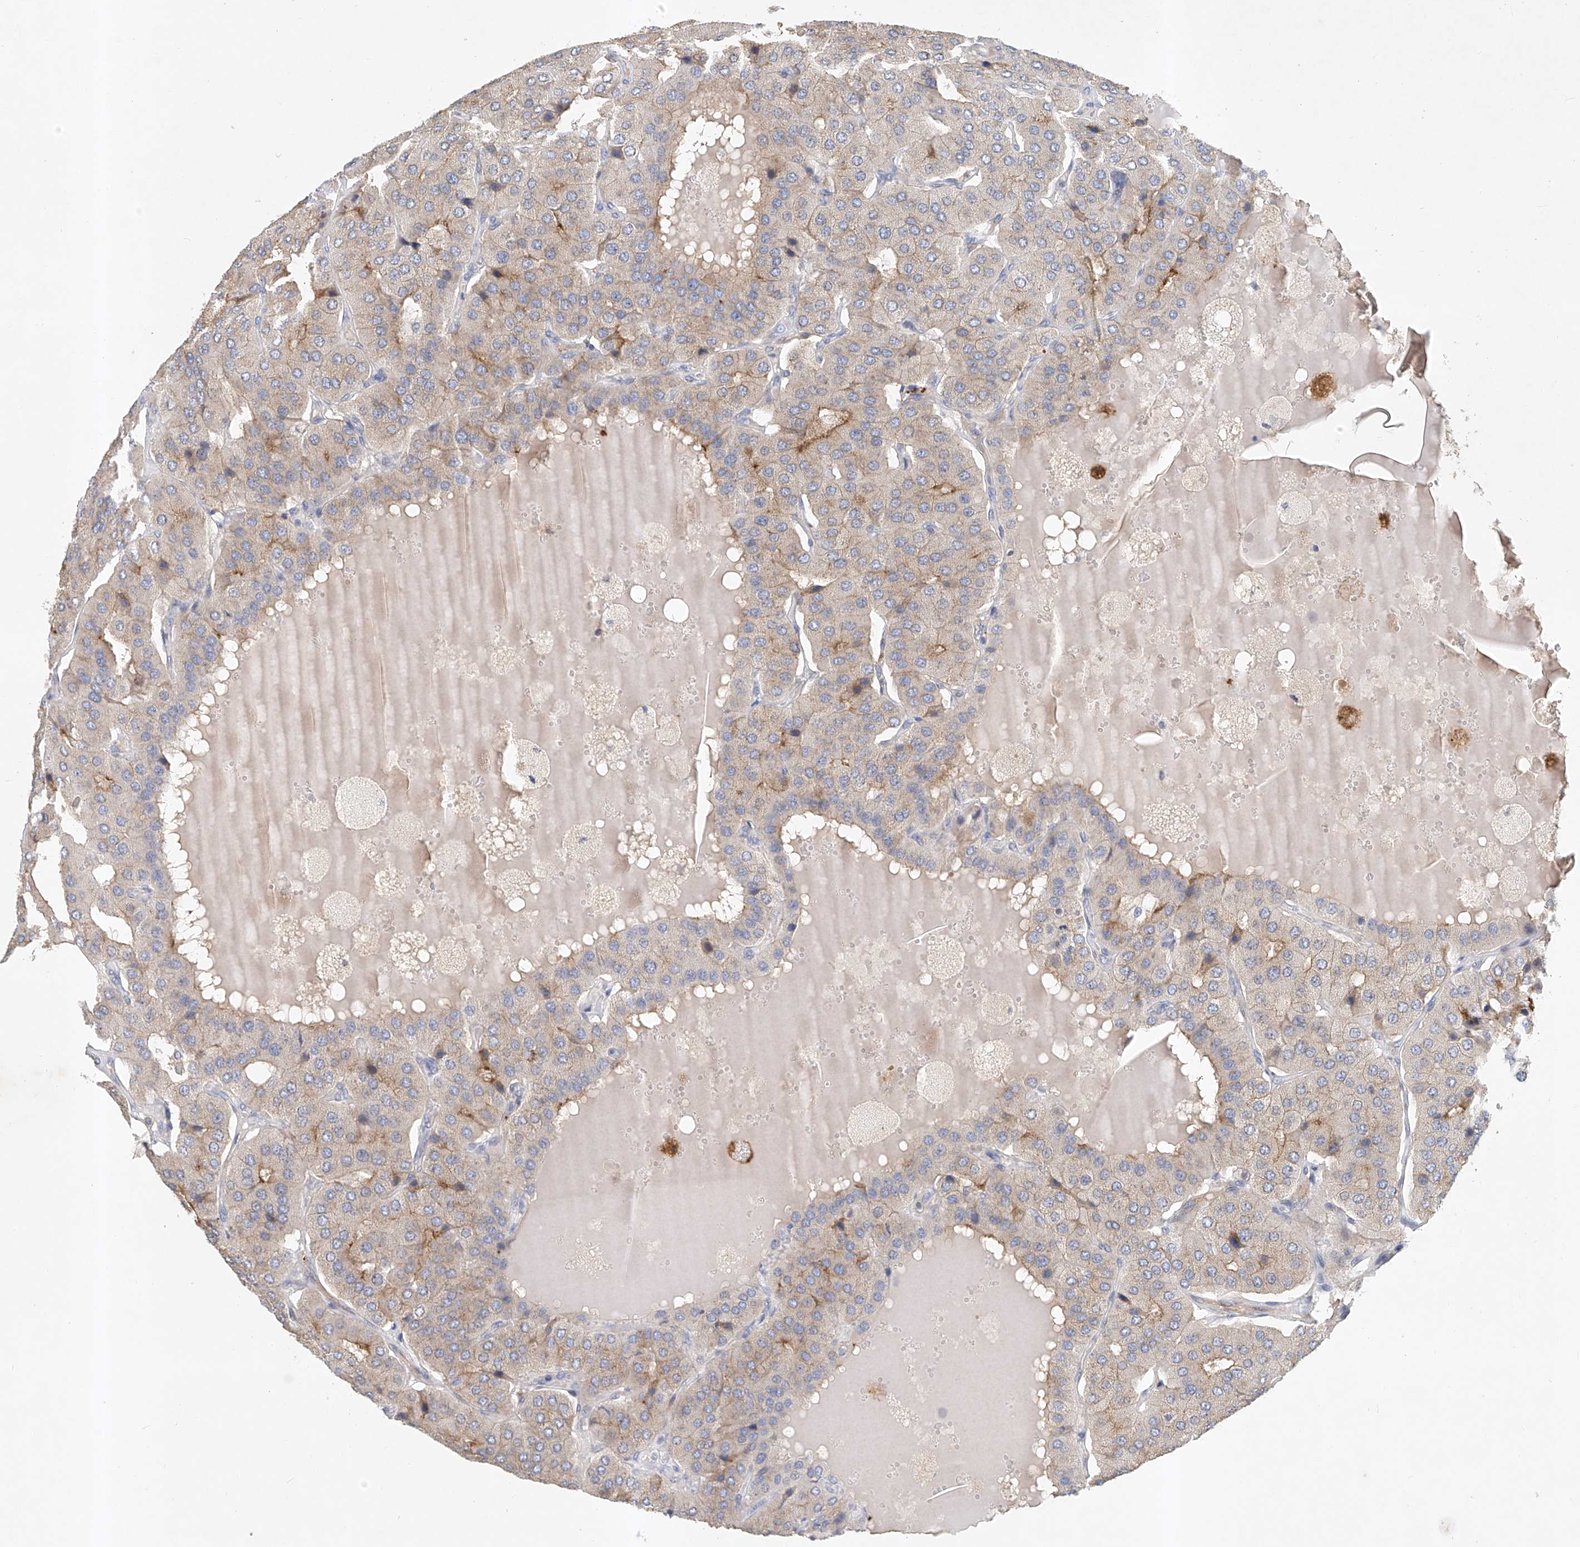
{"staining": {"intensity": "moderate", "quantity": "<25%", "location": "cytoplasmic/membranous"}, "tissue": "parathyroid gland", "cell_type": "Glandular cells", "image_type": "normal", "snomed": [{"axis": "morphology", "description": "Normal tissue, NOS"}, {"axis": "morphology", "description": "Adenoma, NOS"}, {"axis": "topography", "description": "Parathyroid gland"}], "caption": "Immunohistochemical staining of benign human parathyroid gland shows low levels of moderate cytoplasmic/membranous positivity in about <25% of glandular cells.", "gene": "CARMIL1", "patient": {"sex": "female", "age": 86}}